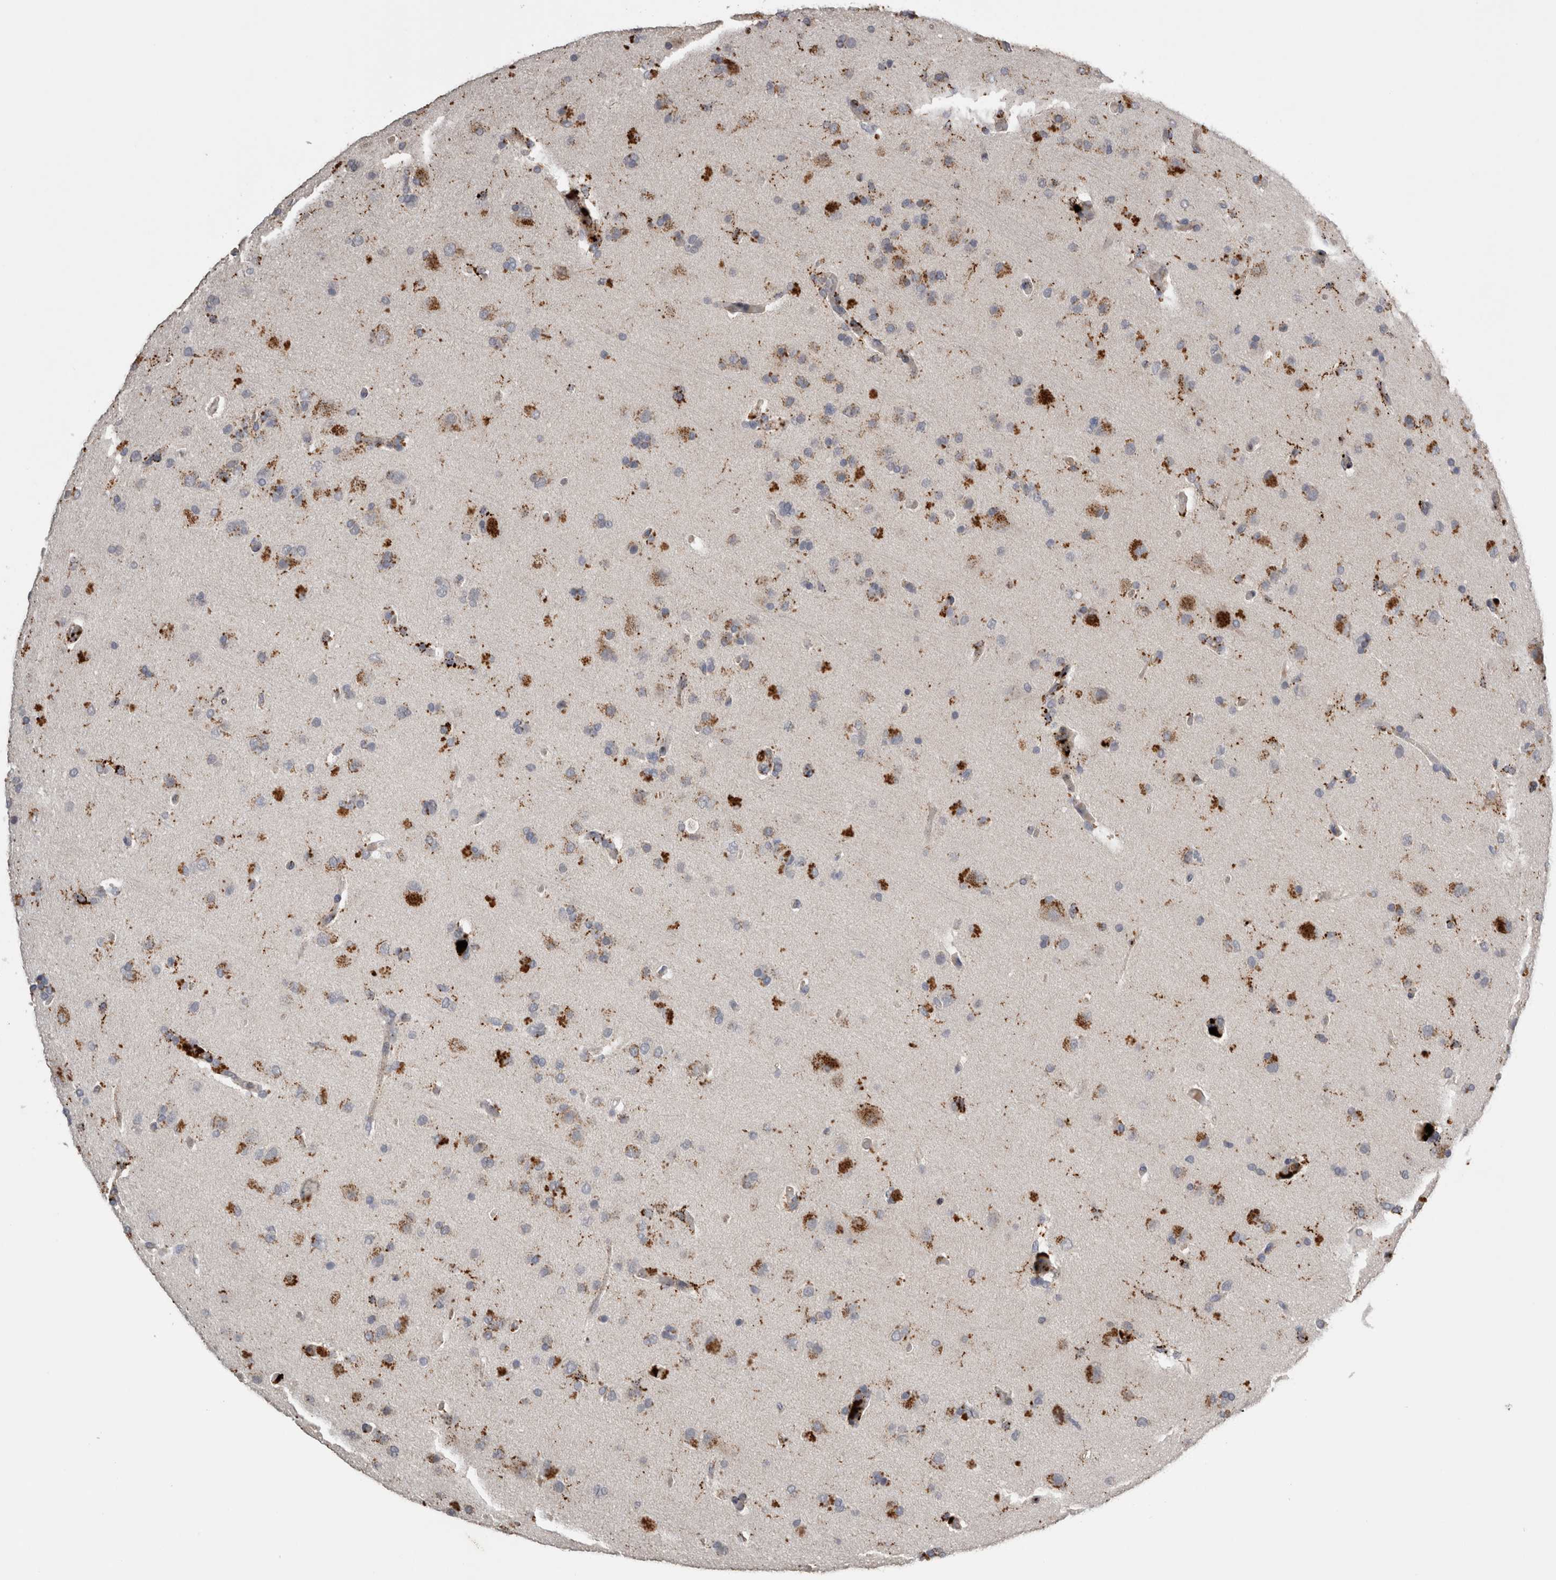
{"staining": {"intensity": "moderate", "quantity": "25%-75%", "location": "cytoplasmic/membranous"}, "tissue": "glioma", "cell_type": "Tumor cells", "image_type": "cancer", "snomed": [{"axis": "morphology", "description": "Glioma, malignant, High grade"}, {"axis": "topography", "description": "Brain"}], "caption": "Immunohistochemical staining of malignant high-grade glioma exhibits moderate cytoplasmic/membranous protein positivity in about 25%-75% of tumor cells.", "gene": "CTSZ", "patient": {"sex": "male", "age": 72}}